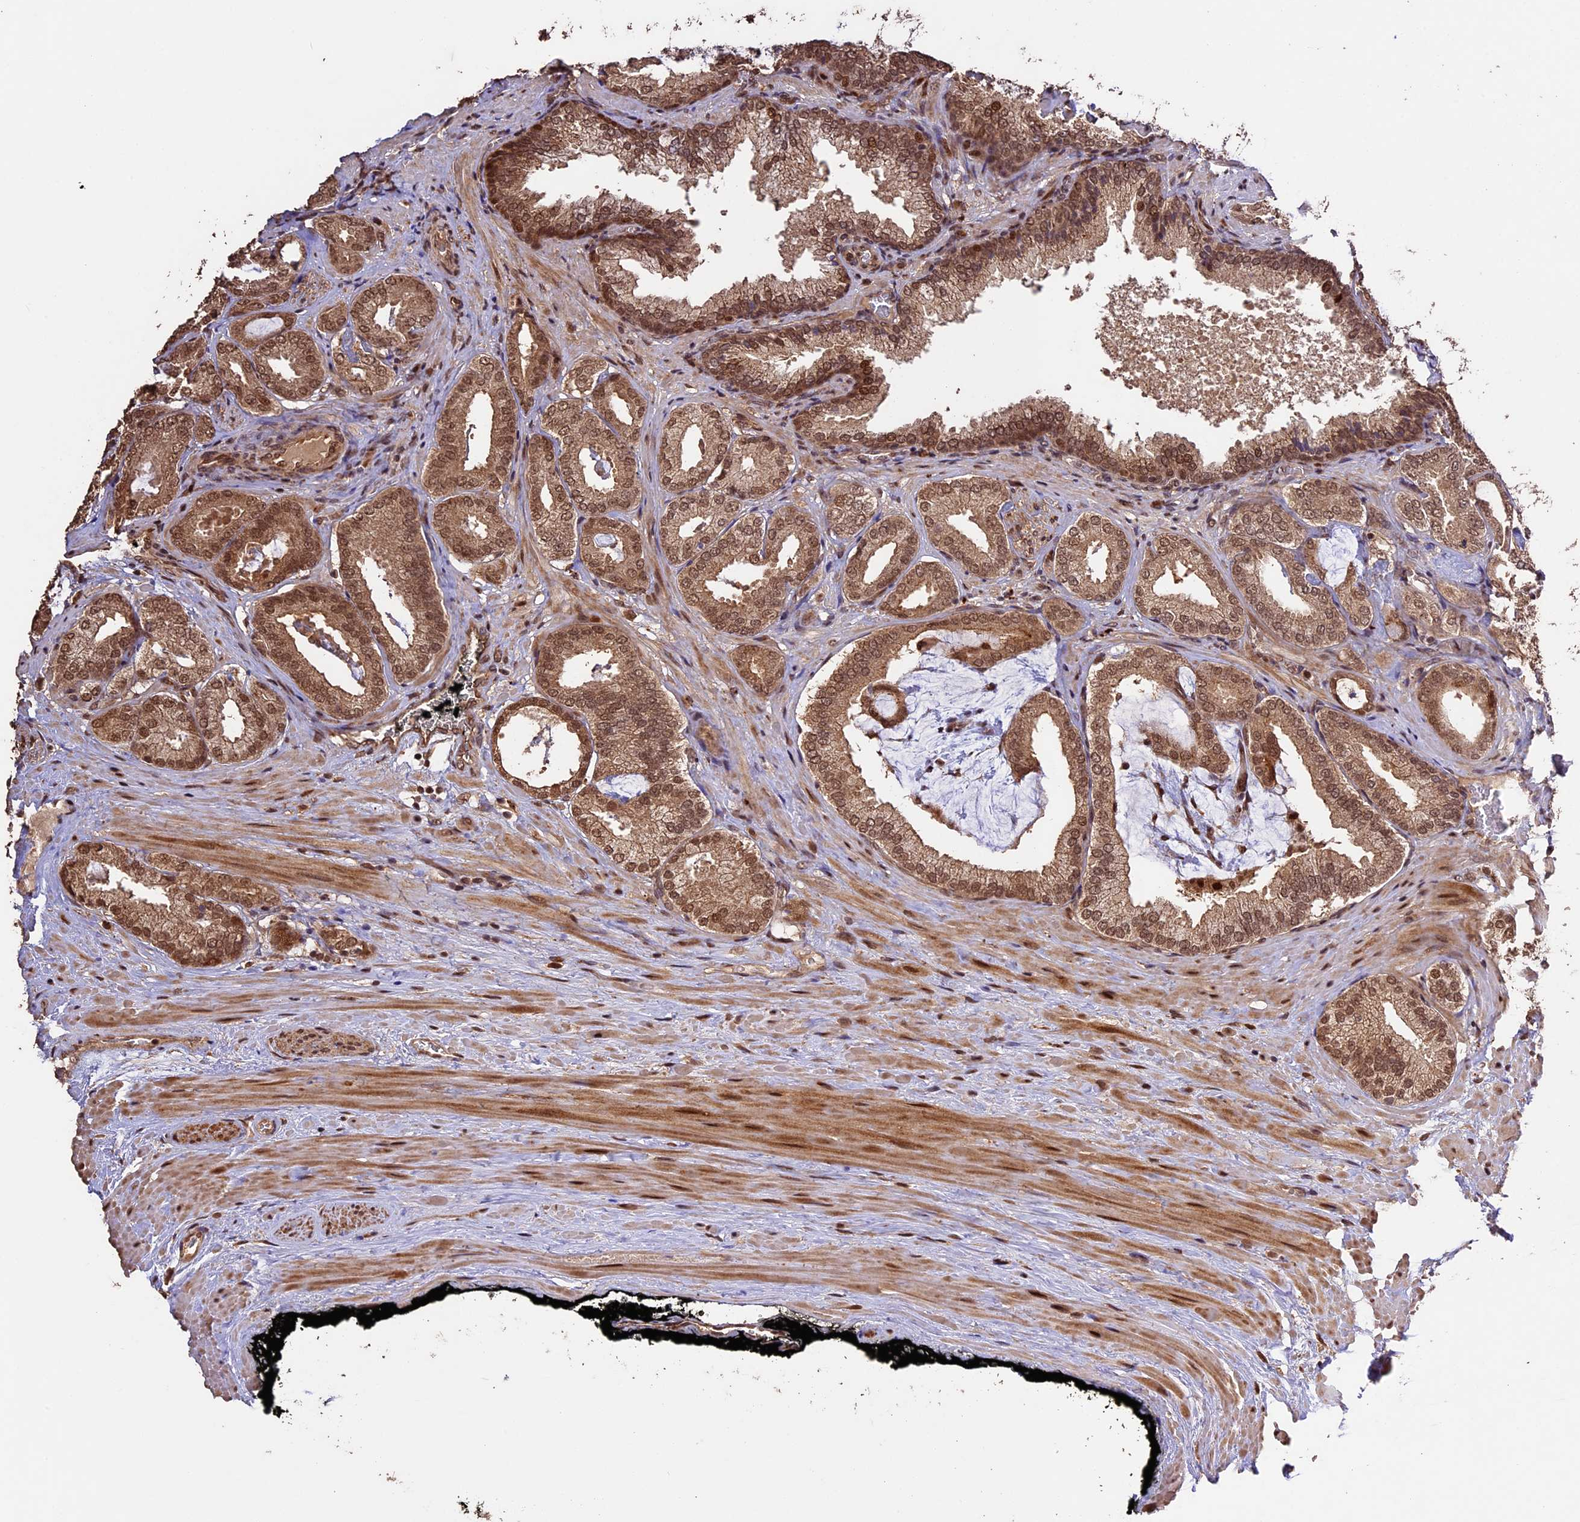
{"staining": {"intensity": "moderate", "quantity": ">75%", "location": "cytoplasmic/membranous,nuclear"}, "tissue": "prostate cancer", "cell_type": "Tumor cells", "image_type": "cancer", "snomed": [{"axis": "morphology", "description": "Adenocarcinoma, Low grade"}, {"axis": "topography", "description": "Prostate"}], "caption": "Prostate low-grade adenocarcinoma tissue reveals moderate cytoplasmic/membranous and nuclear staining in approximately >75% of tumor cells, visualized by immunohistochemistry.", "gene": "CDKN2AIP", "patient": {"sex": "male", "age": 71}}